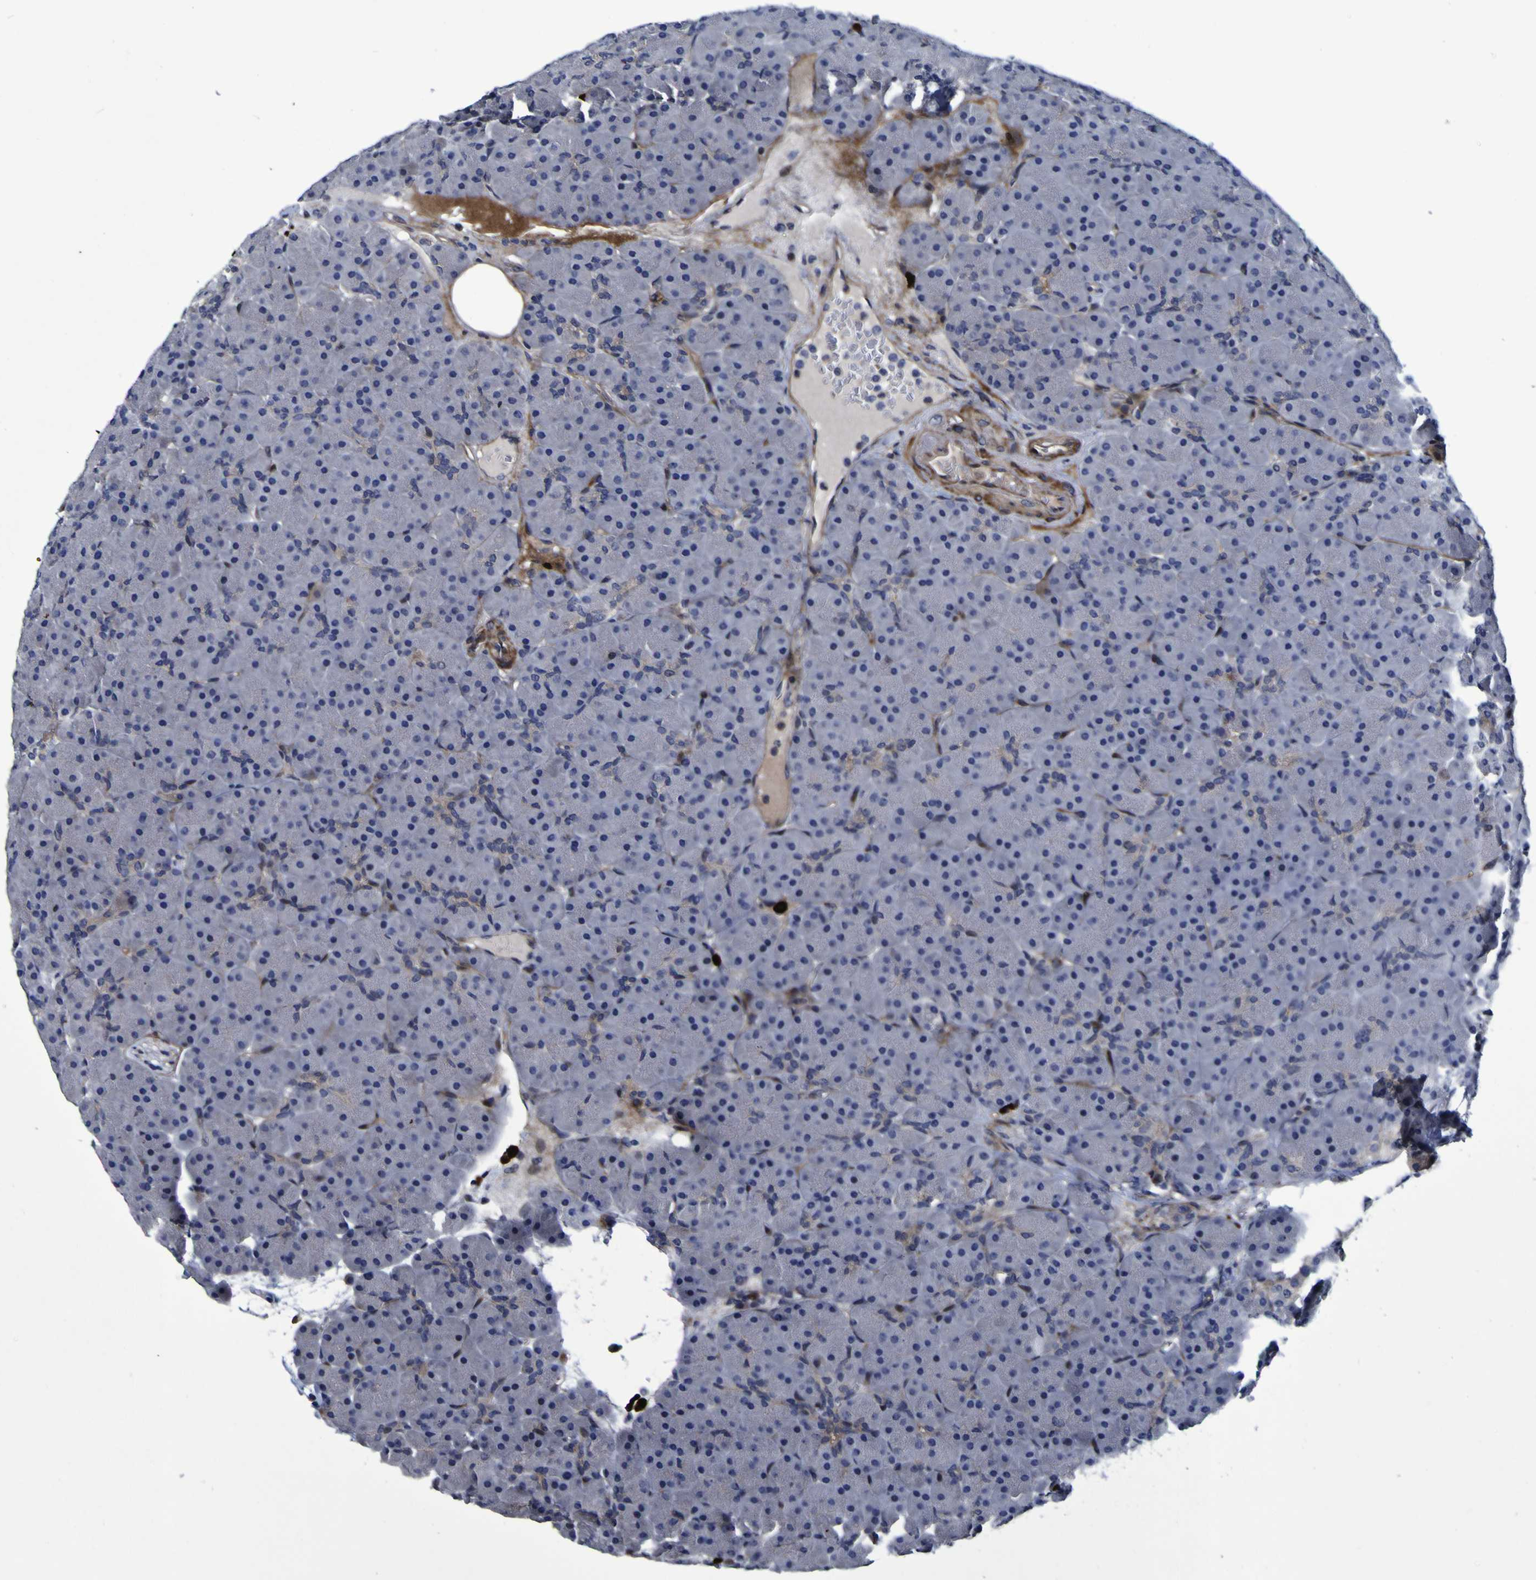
{"staining": {"intensity": "negative", "quantity": "none", "location": "none"}, "tissue": "pancreas", "cell_type": "Exocrine glandular cells", "image_type": "normal", "snomed": [{"axis": "morphology", "description": "Normal tissue, NOS"}, {"axis": "topography", "description": "Pancreas"}], "caption": "This is an immunohistochemistry histopathology image of unremarkable pancreas. There is no staining in exocrine glandular cells.", "gene": "MGLL", "patient": {"sex": "male", "age": 66}}